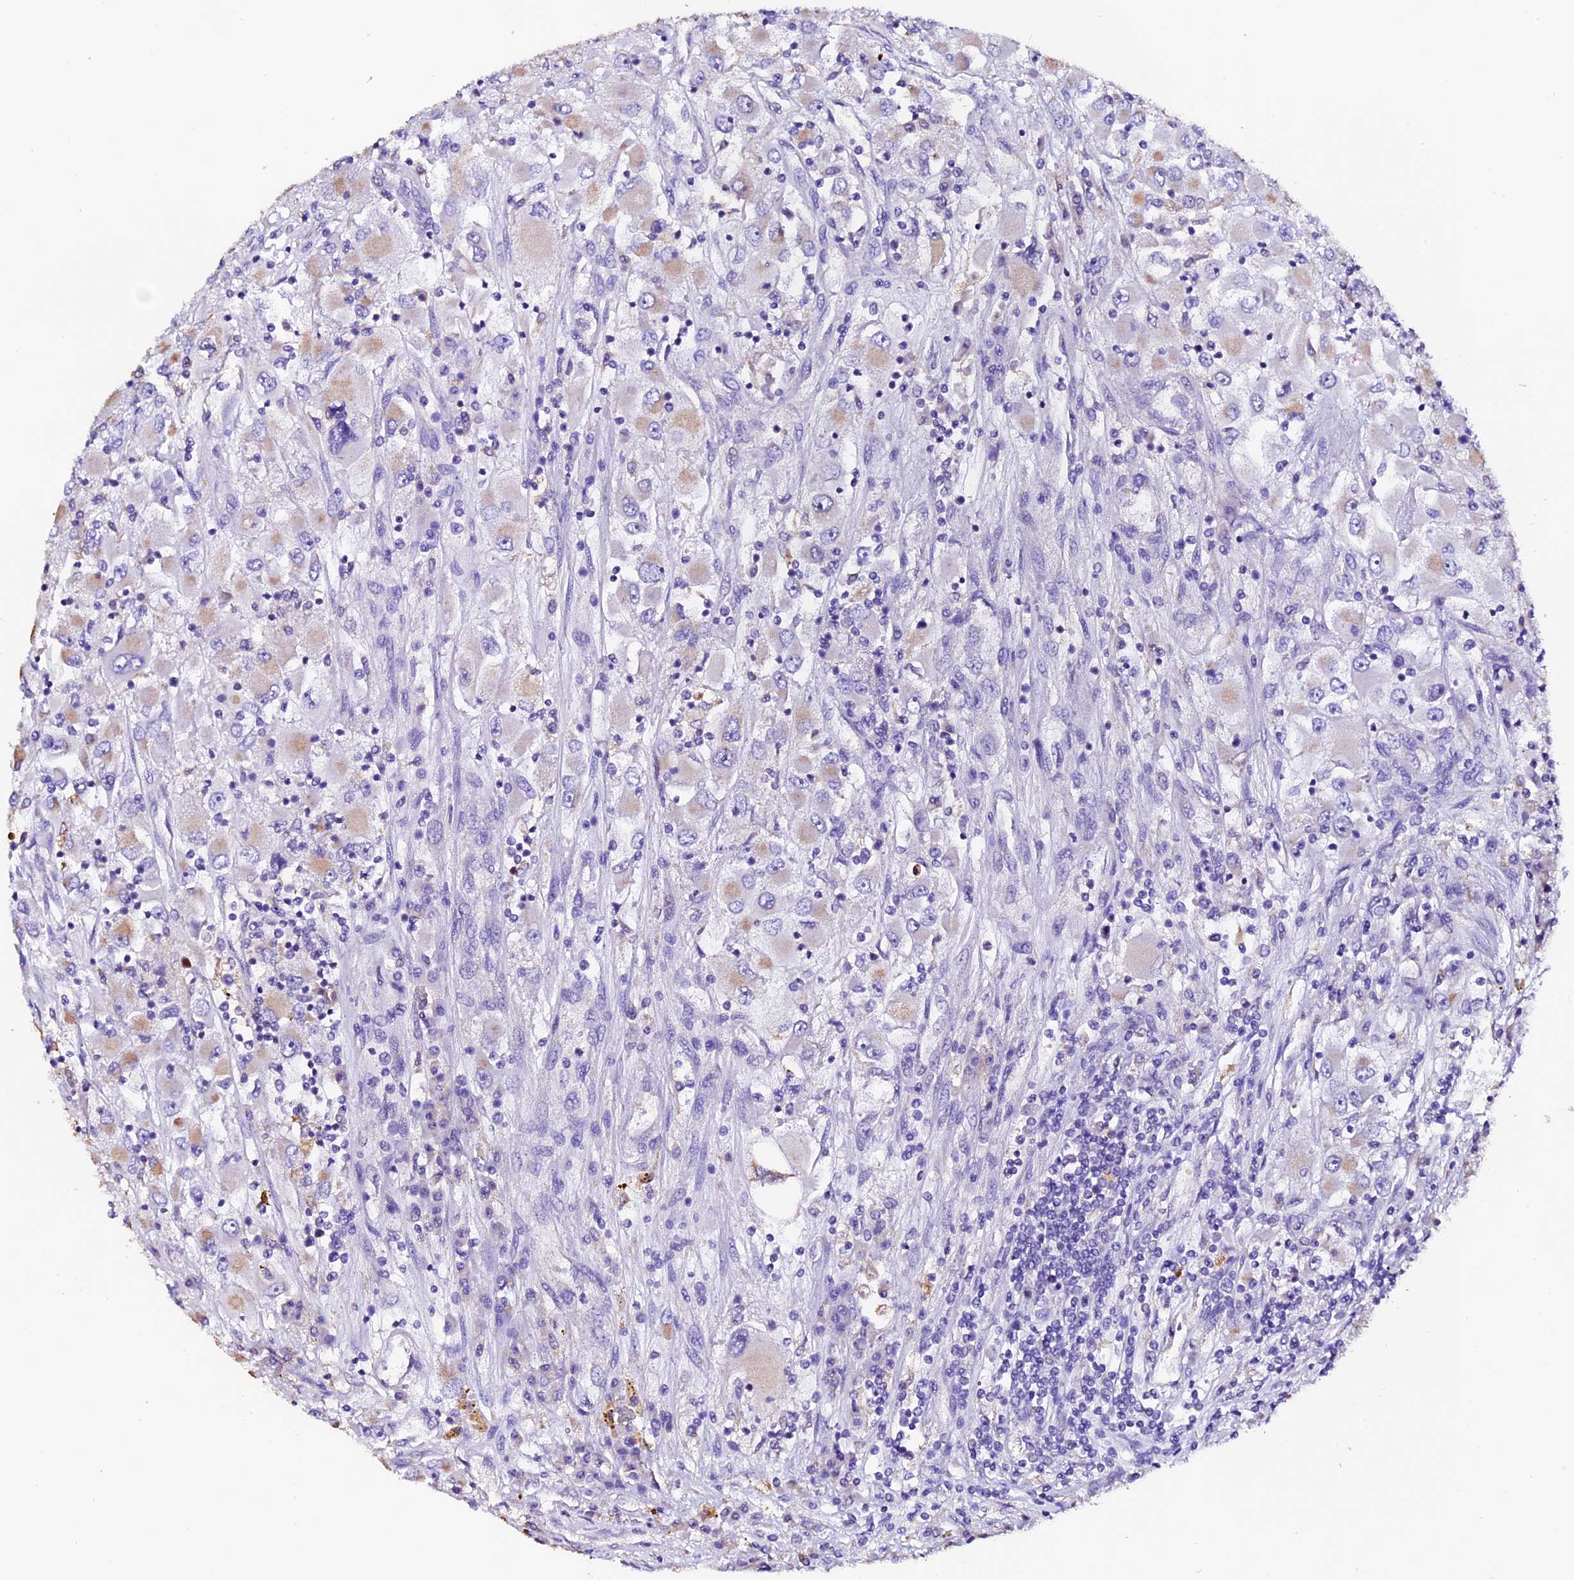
{"staining": {"intensity": "weak", "quantity": "<25%", "location": "cytoplasmic/membranous"}, "tissue": "renal cancer", "cell_type": "Tumor cells", "image_type": "cancer", "snomed": [{"axis": "morphology", "description": "Adenocarcinoma, NOS"}, {"axis": "topography", "description": "Kidney"}], "caption": "Tumor cells are negative for protein expression in human renal adenocarcinoma.", "gene": "FBXW9", "patient": {"sex": "female", "age": 52}}